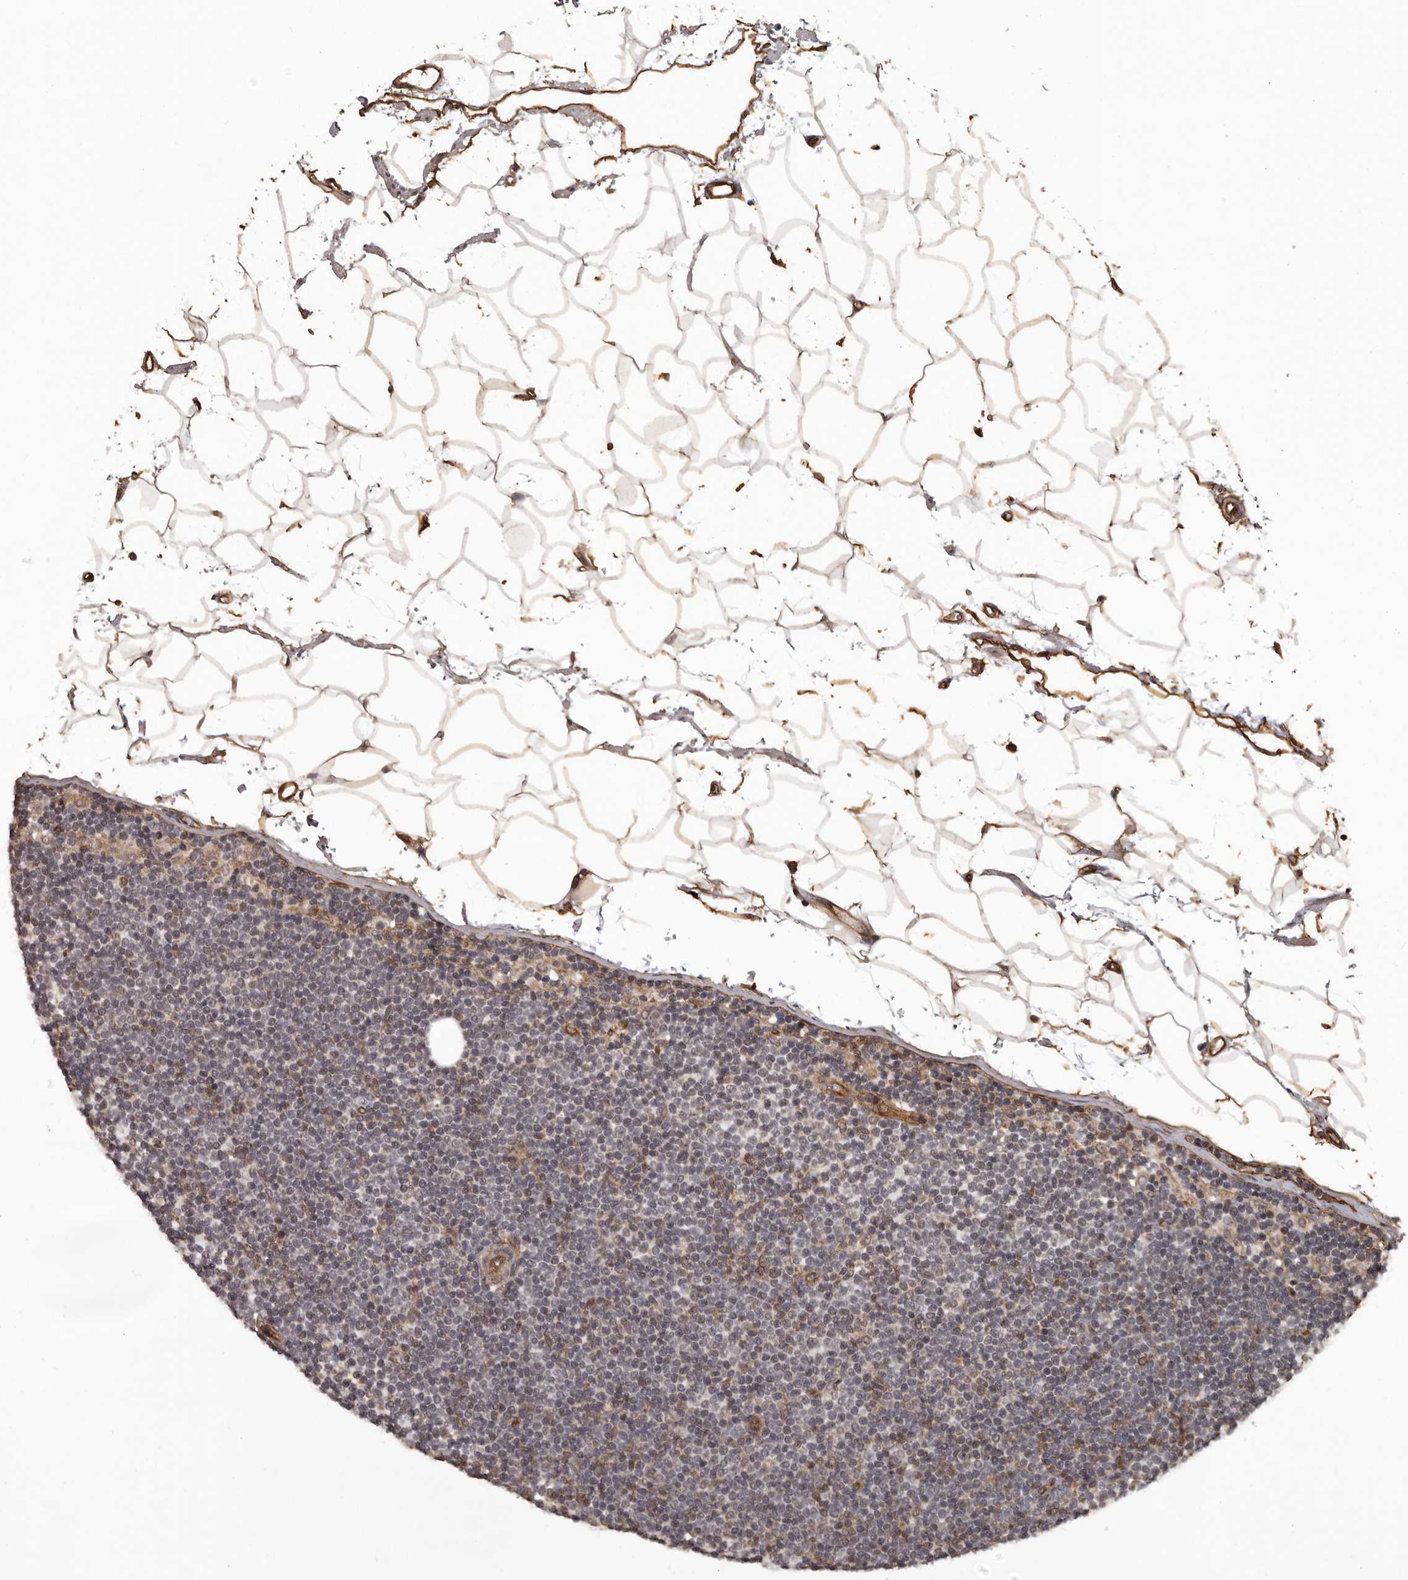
{"staining": {"intensity": "negative", "quantity": "none", "location": "none"}, "tissue": "lymphoma", "cell_type": "Tumor cells", "image_type": "cancer", "snomed": [{"axis": "morphology", "description": "Malignant lymphoma, non-Hodgkin's type, Low grade"}, {"axis": "topography", "description": "Lymph node"}], "caption": "High magnification brightfield microscopy of malignant lymphoma, non-Hodgkin's type (low-grade) stained with DAB (brown) and counterstained with hematoxylin (blue): tumor cells show no significant staining.", "gene": "SLITRK6", "patient": {"sex": "female", "age": 53}}